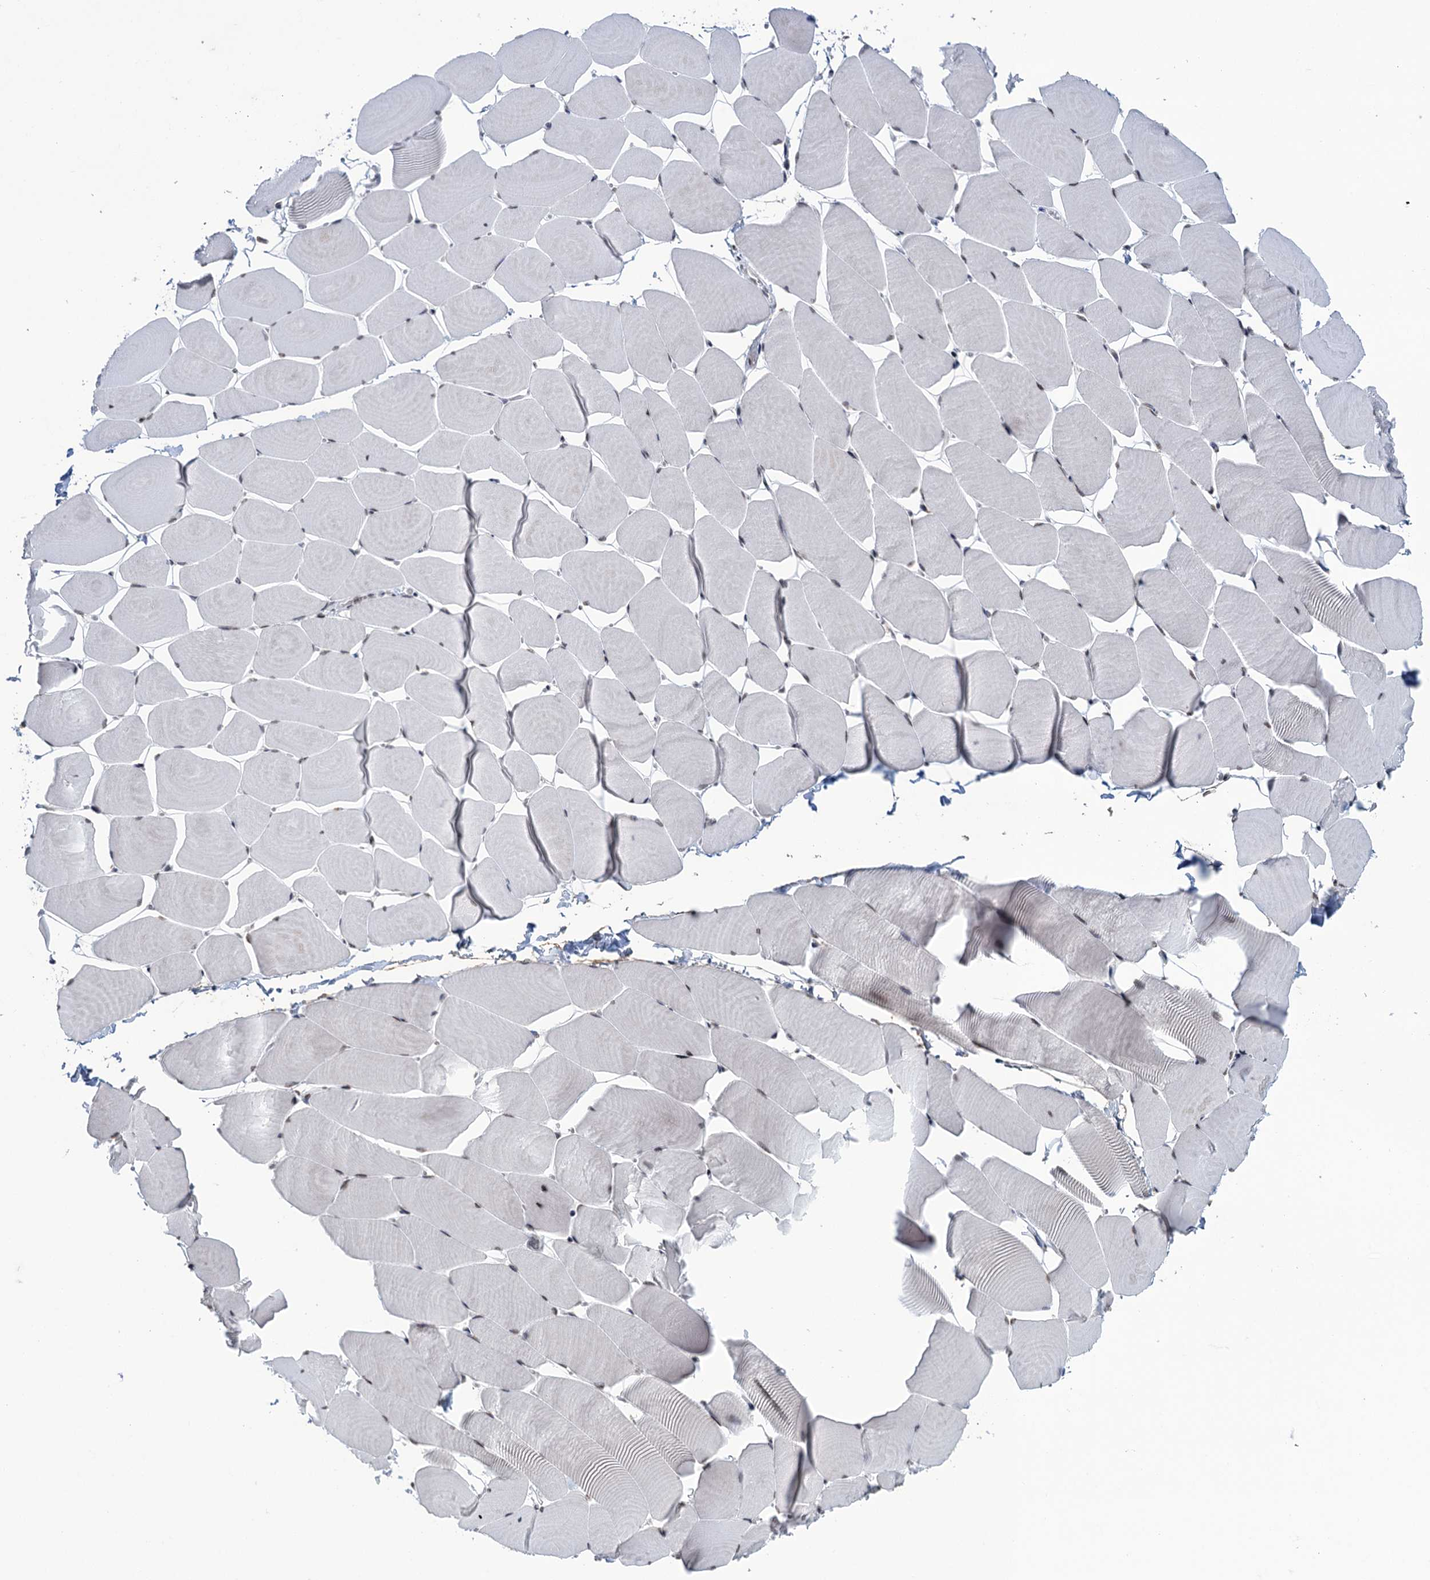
{"staining": {"intensity": "negative", "quantity": "none", "location": "none"}, "tissue": "skeletal muscle", "cell_type": "Myocytes", "image_type": "normal", "snomed": [{"axis": "morphology", "description": "Normal tissue, NOS"}, {"axis": "topography", "description": "Skeletal muscle"}], "caption": "Immunohistochemistry image of unremarkable human skeletal muscle stained for a protein (brown), which exhibits no expression in myocytes.", "gene": "FYB1", "patient": {"sex": "male", "age": 25}}